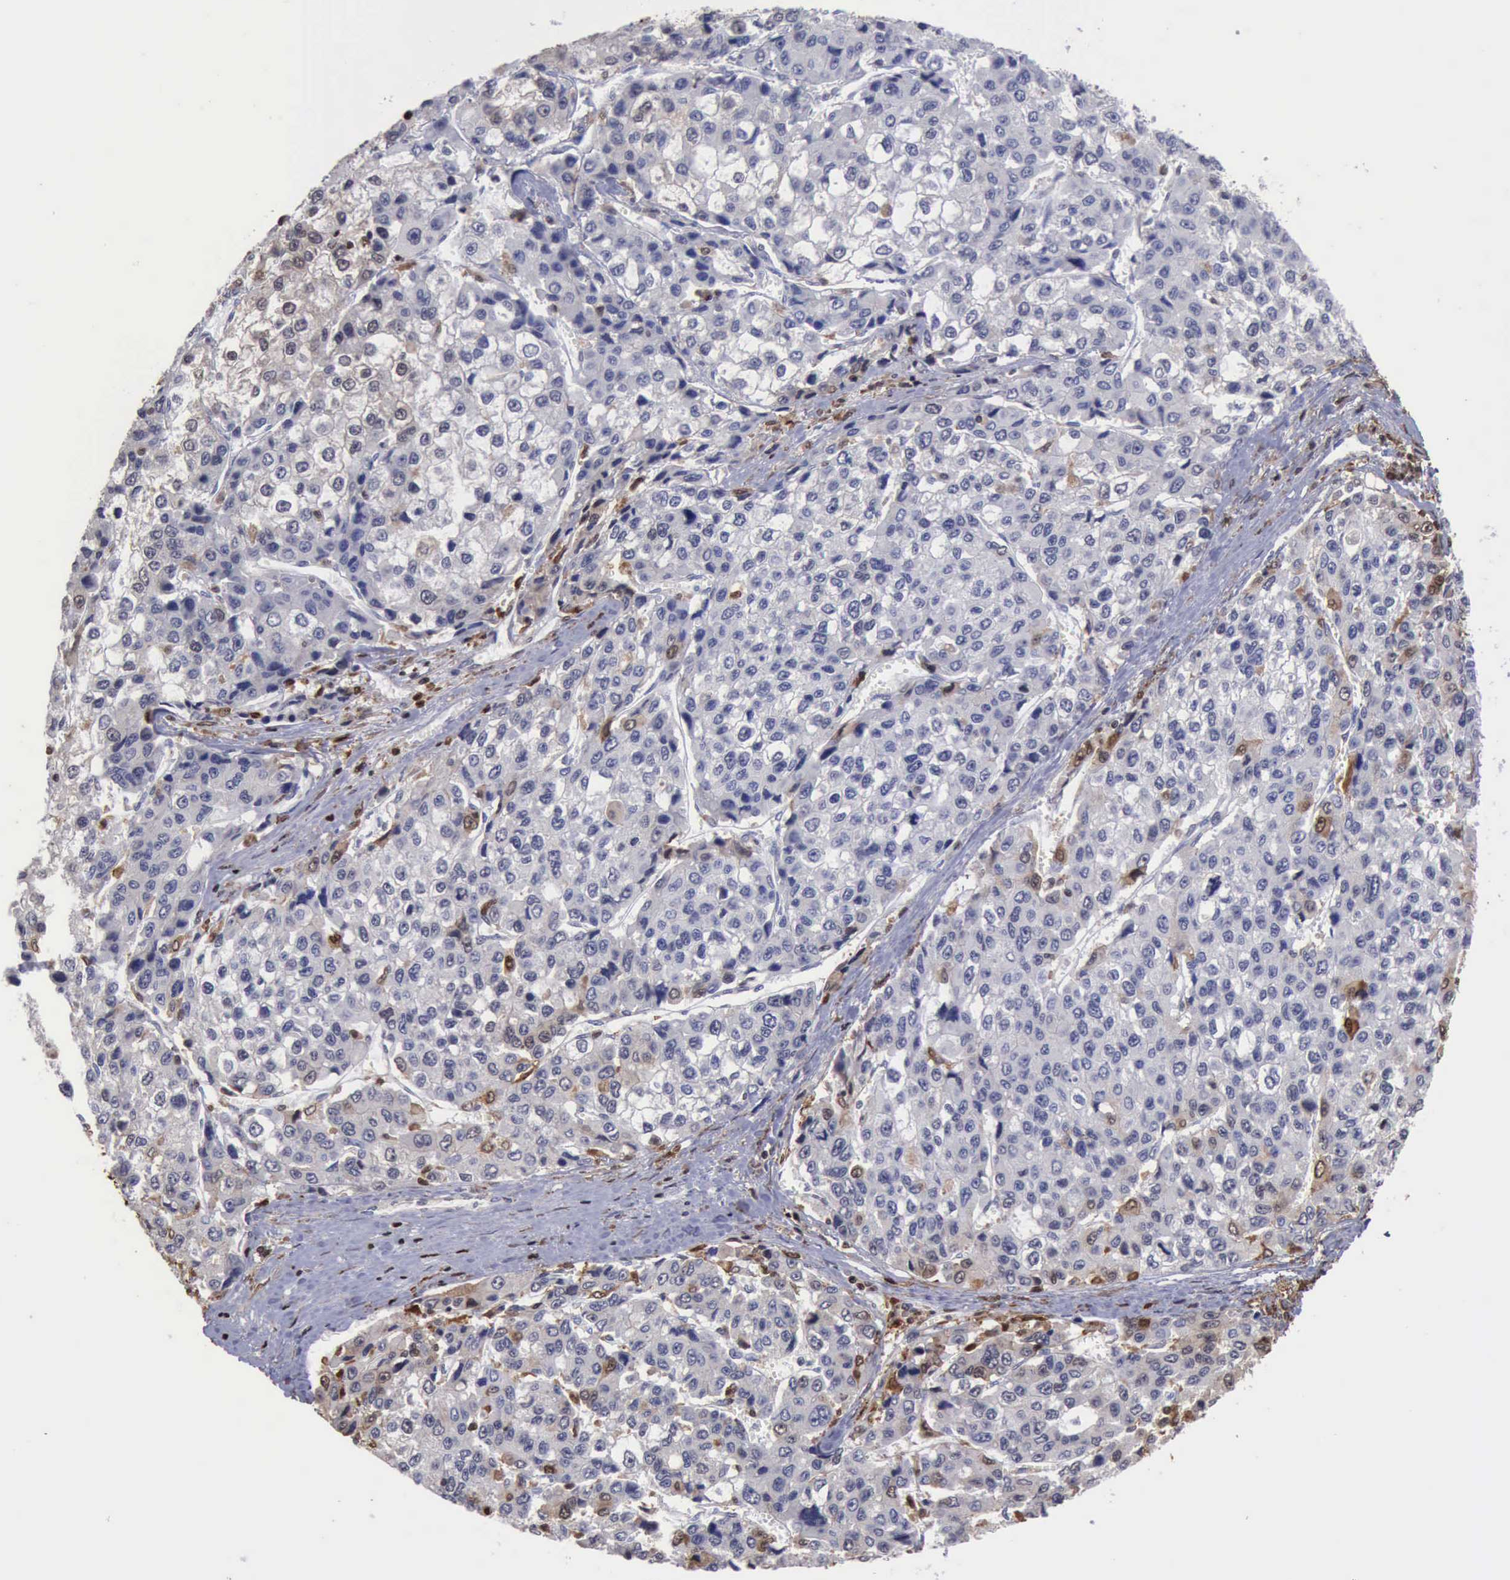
{"staining": {"intensity": "negative", "quantity": "none", "location": "none"}, "tissue": "liver cancer", "cell_type": "Tumor cells", "image_type": "cancer", "snomed": [{"axis": "morphology", "description": "Carcinoma, Hepatocellular, NOS"}, {"axis": "topography", "description": "Liver"}], "caption": "This is an immunohistochemistry (IHC) histopathology image of human liver hepatocellular carcinoma. There is no expression in tumor cells.", "gene": "STAT1", "patient": {"sex": "female", "age": 66}}